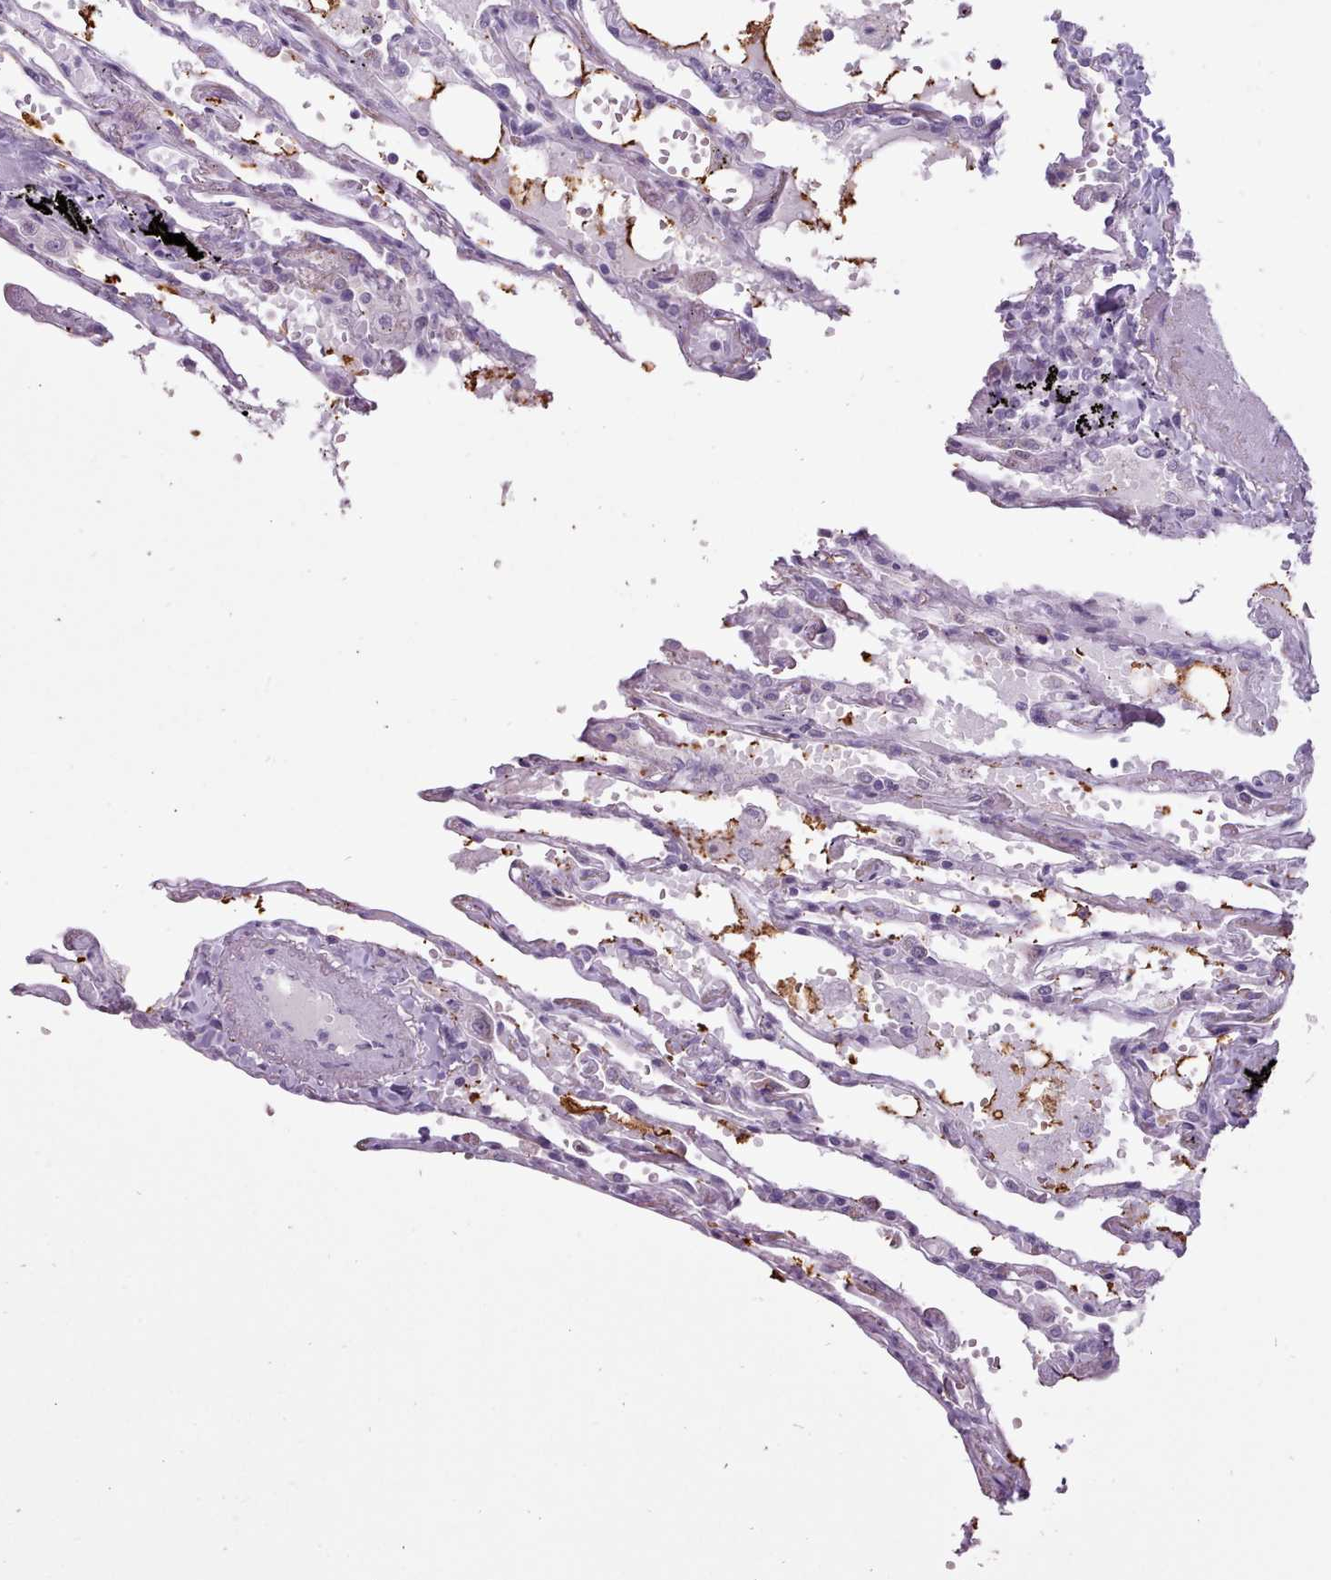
{"staining": {"intensity": "weak", "quantity": "25%-75%", "location": "cytoplasmic/membranous"}, "tissue": "lung", "cell_type": "Alveolar cells", "image_type": "normal", "snomed": [{"axis": "morphology", "description": "Normal tissue, NOS"}, {"axis": "topography", "description": "Lung"}], "caption": "Protein staining reveals weak cytoplasmic/membranous positivity in approximately 25%-75% of alveolar cells in unremarkable lung.", "gene": "BDKRB2", "patient": {"sex": "female", "age": 67}}